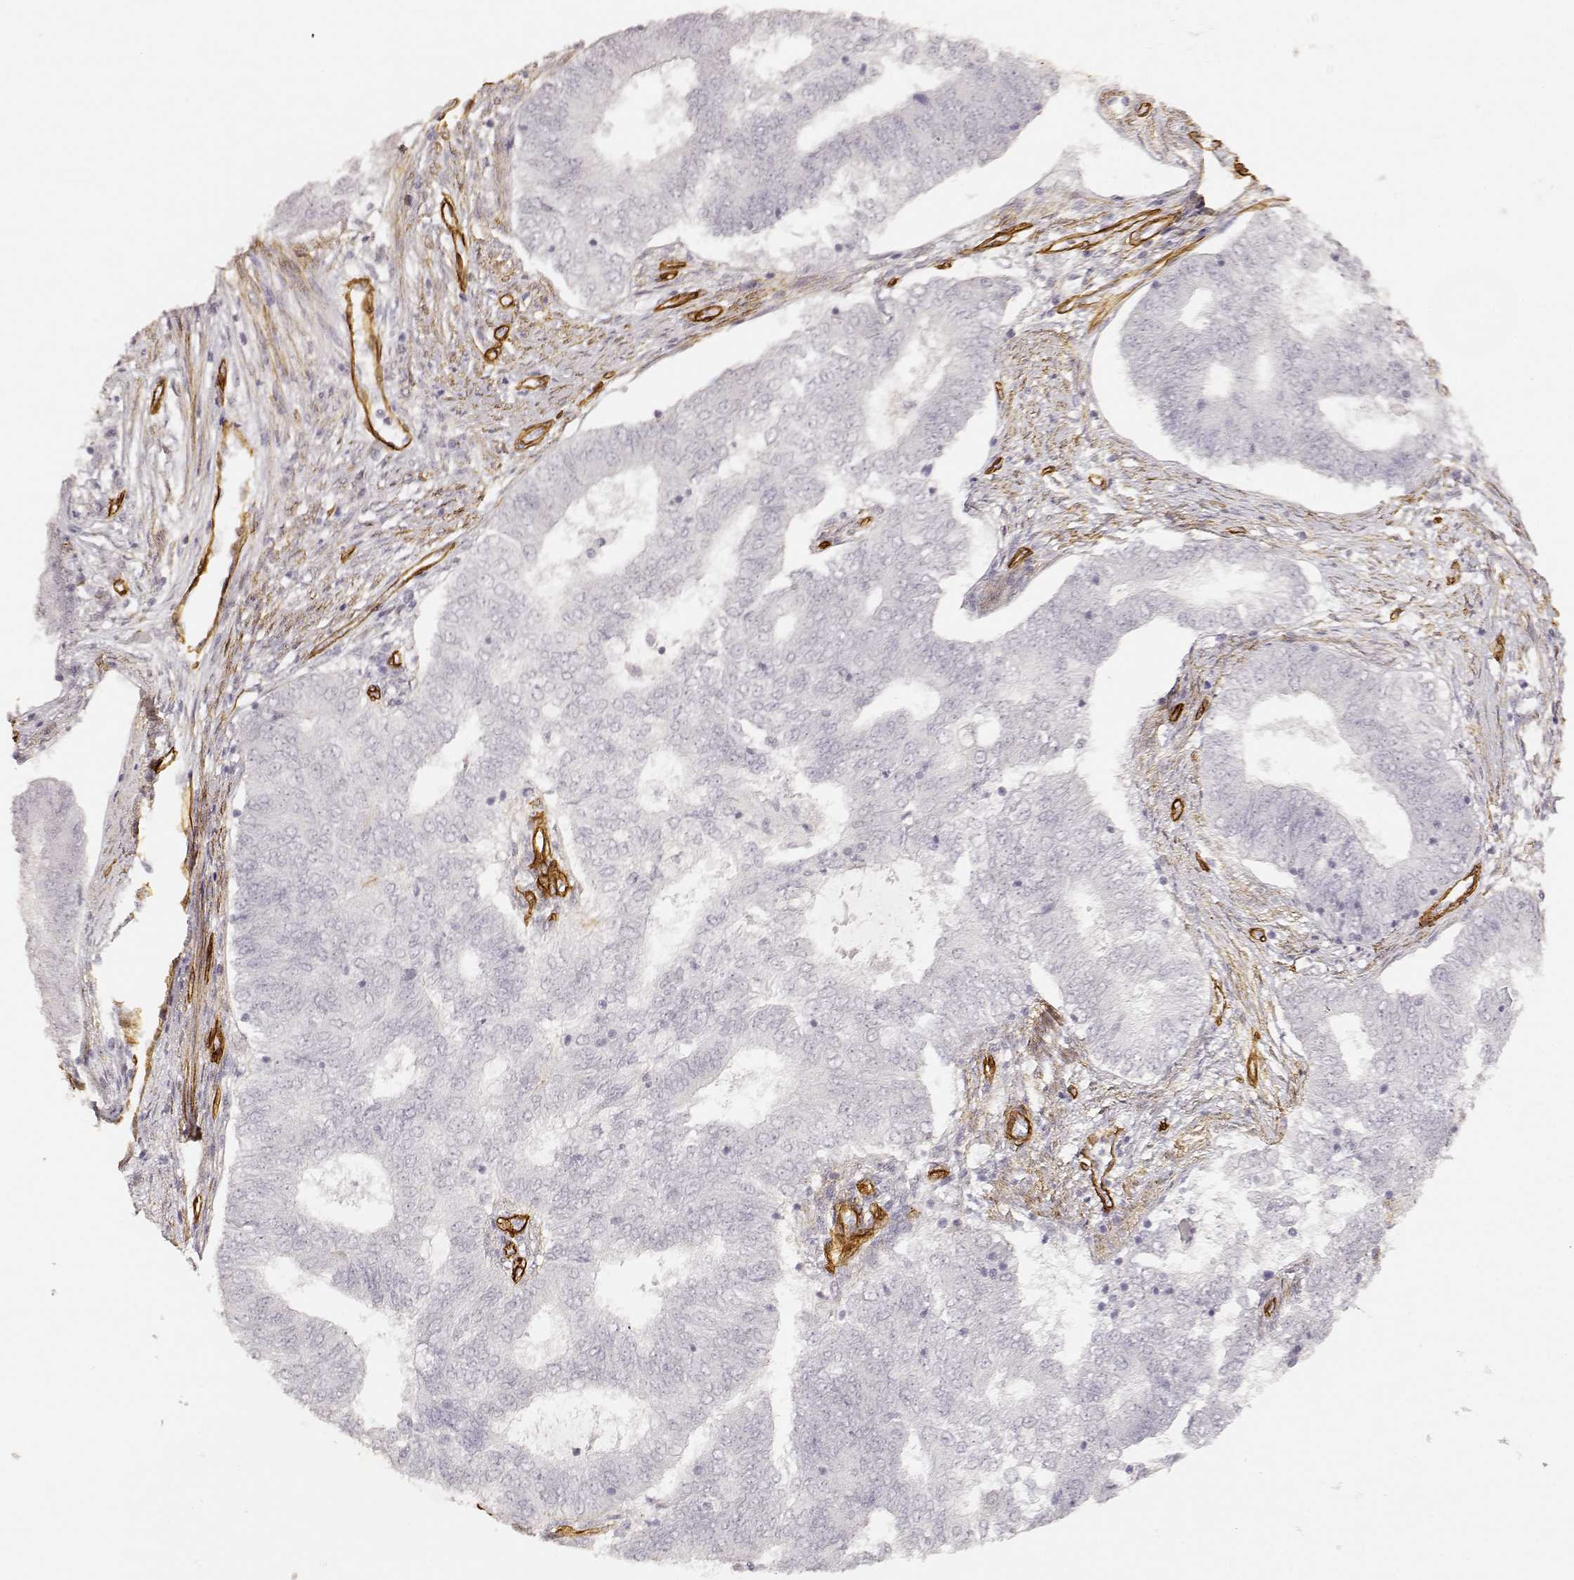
{"staining": {"intensity": "negative", "quantity": "none", "location": "none"}, "tissue": "endometrial cancer", "cell_type": "Tumor cells", "image_type": "cancer", "snomed": [{"axis": "morphology", "description": "Adenocarcinoma, NOS"}, {"axis": "topography", "description": "Endometrium"}], "caption": "Endometrial adenocarcinoma was stained to show a protein in brown. There is no significant positivity in tumor cells.", "gene": "LAMA4", "patient": {"sex": "female", "age": 62}}